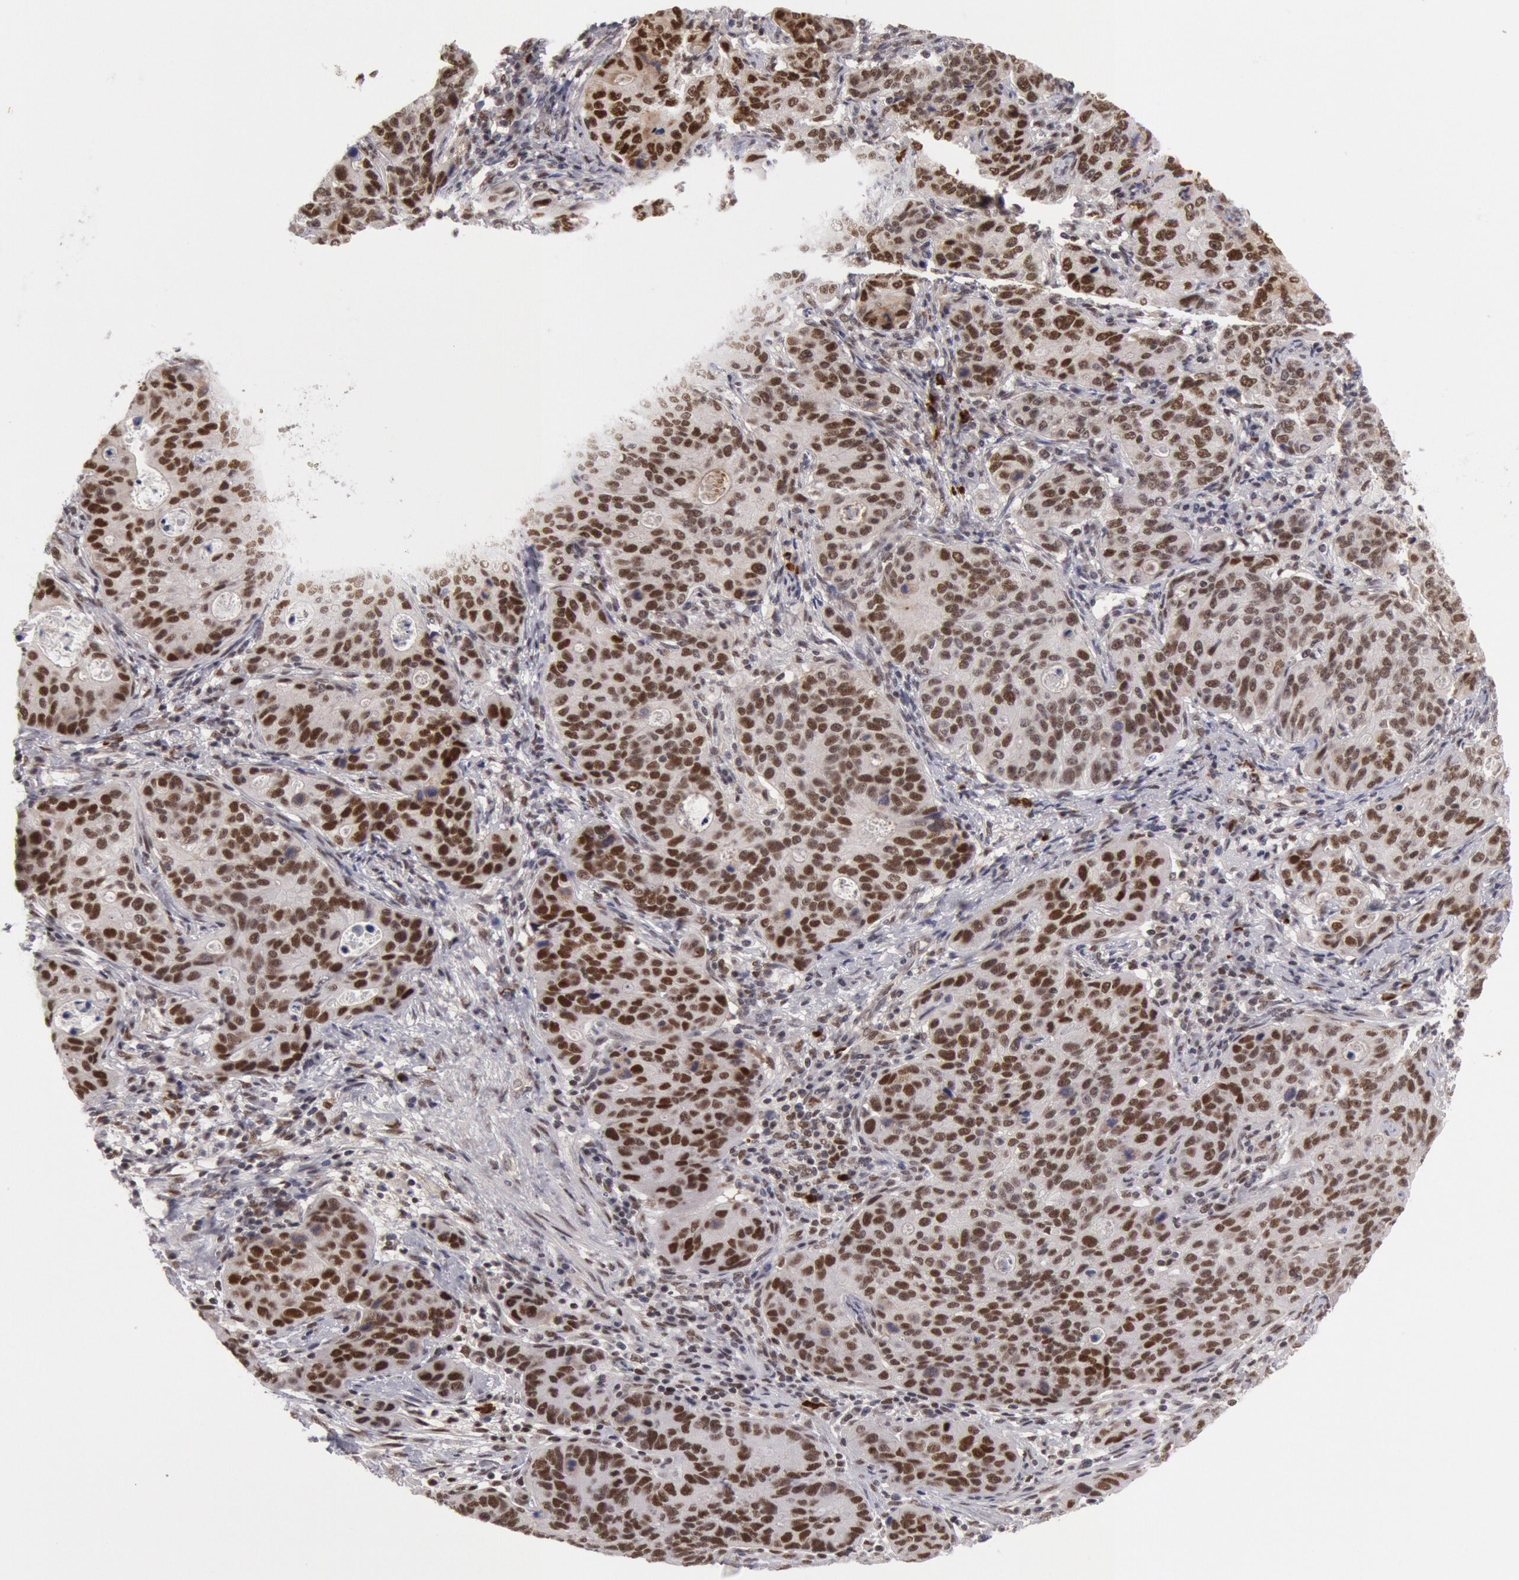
{"staining": {"intensity": "moderate", "quantity": "25%-75%", "location": "nuclear"}, "tissue": "stomach cancer", "cell_type": "Tumor cells", "image_type": "cancer", "snomed": [{"axis": "morphology", "description": "Adenocarcinoma, NOS"}, {"axis": "topography", "description": "Esophagus"}, {"axis": "topography", "description": "Stomach"}], "caption": "Immunohistochemistry (IHC) of human adenocarcinoma (stomach) demonstrates medium levels of moderate nuclear staining in approximately 25%-75% of tumor cells. (DAB = brown stain, brightfield microscopy at high magnification).", "gene": "PPP4R3B", "patient": {"sex": "male", "age": 74}}